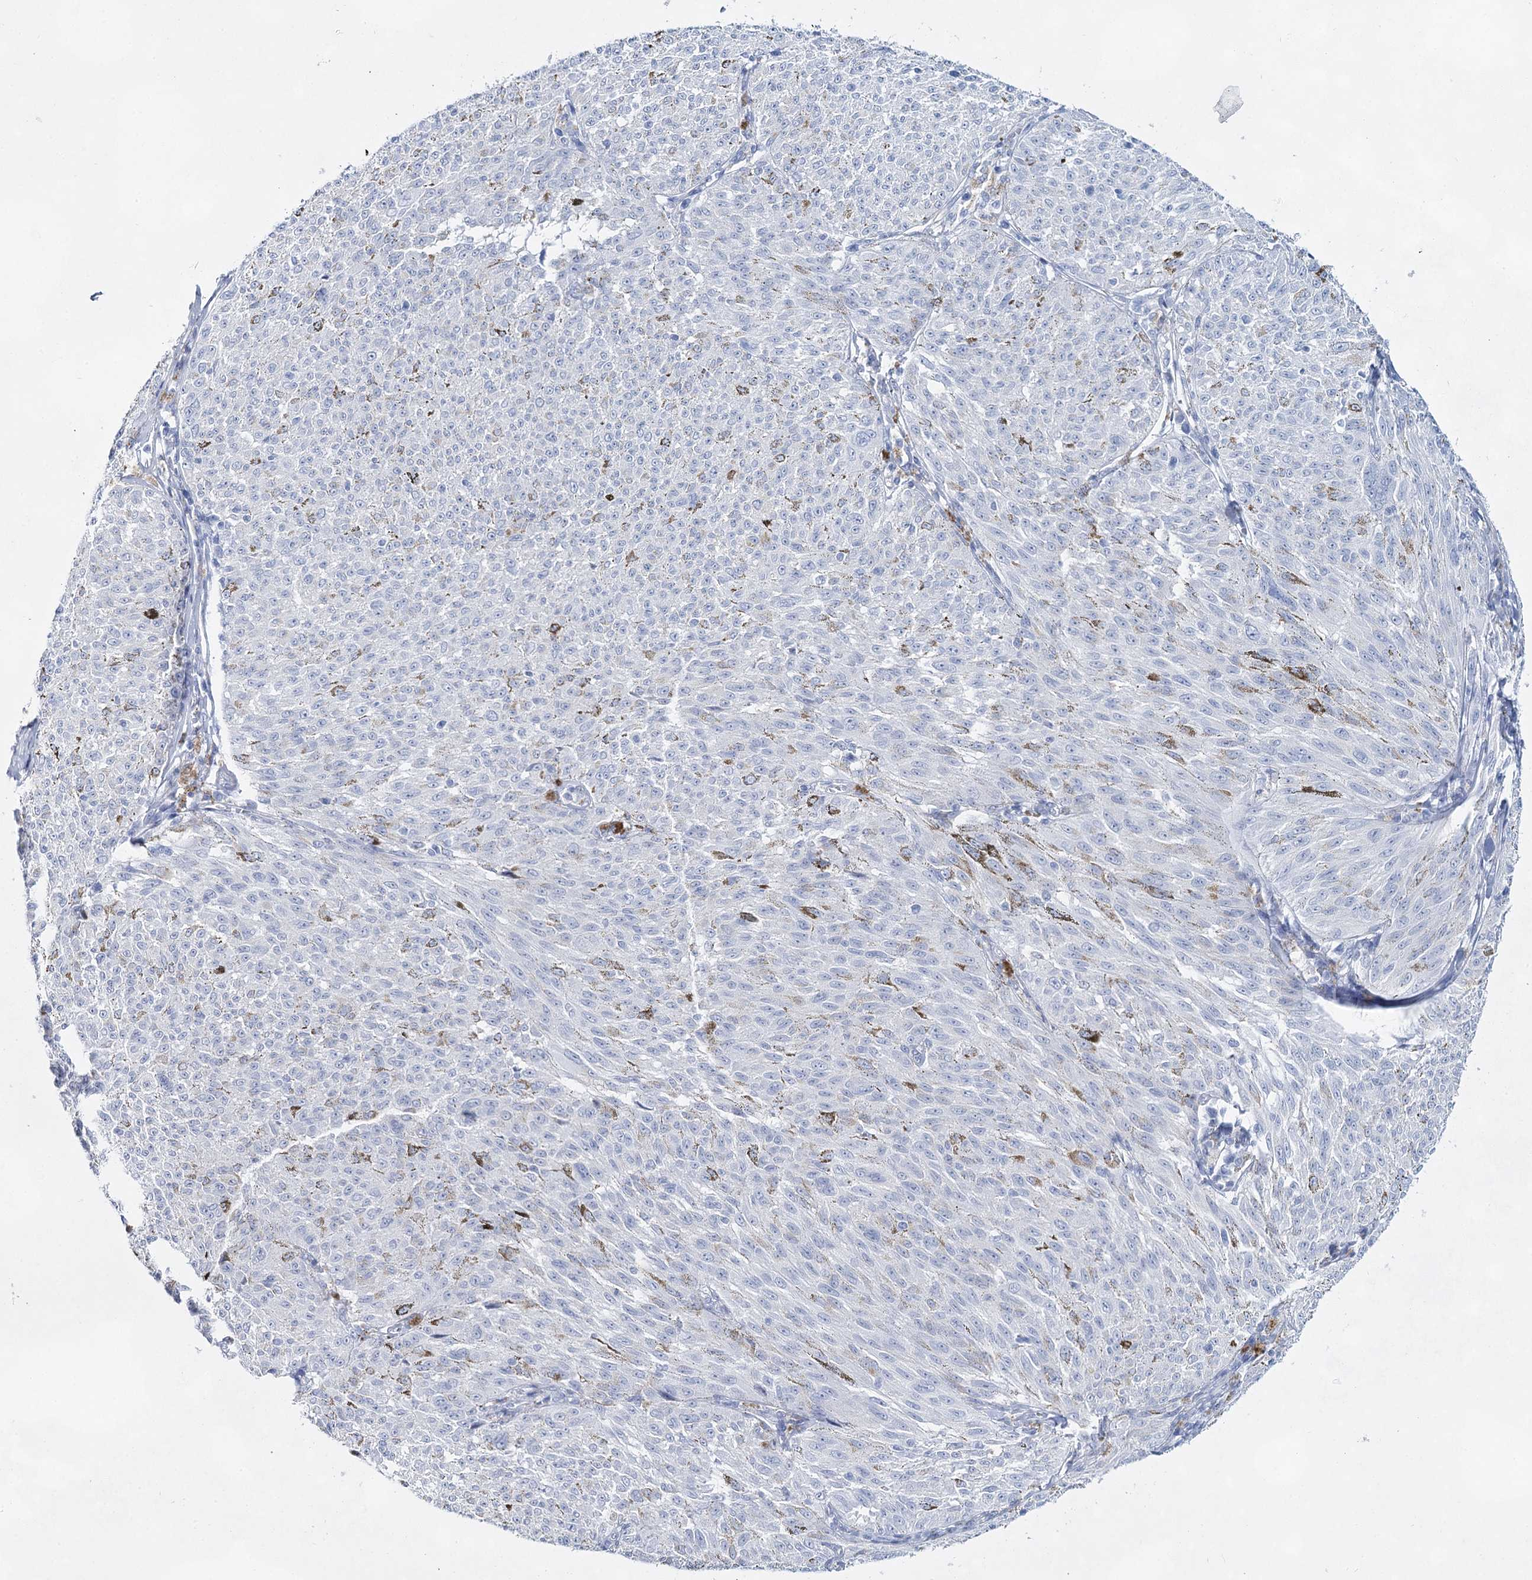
{"staining": {"intensity": "negative", "quantity": "none", "location": "none"}, "tissue": "melanoma", "cell_type": "Tumor cells", "image_type": "cancer", "snomed": [{"axis": "morphology", "description": "Malignant melanoma, NOS"}, {"axis": "topography", "description": "Skin"}], "caption": "IHC image of neoplastic tissue: human melanoma stained with DAB (3,3'-diaminobenzidine) reveals no significant protein positivity in tumor cells.", "gene": "SLC17A2", "patient": {"sex": "female", "age": 72}}